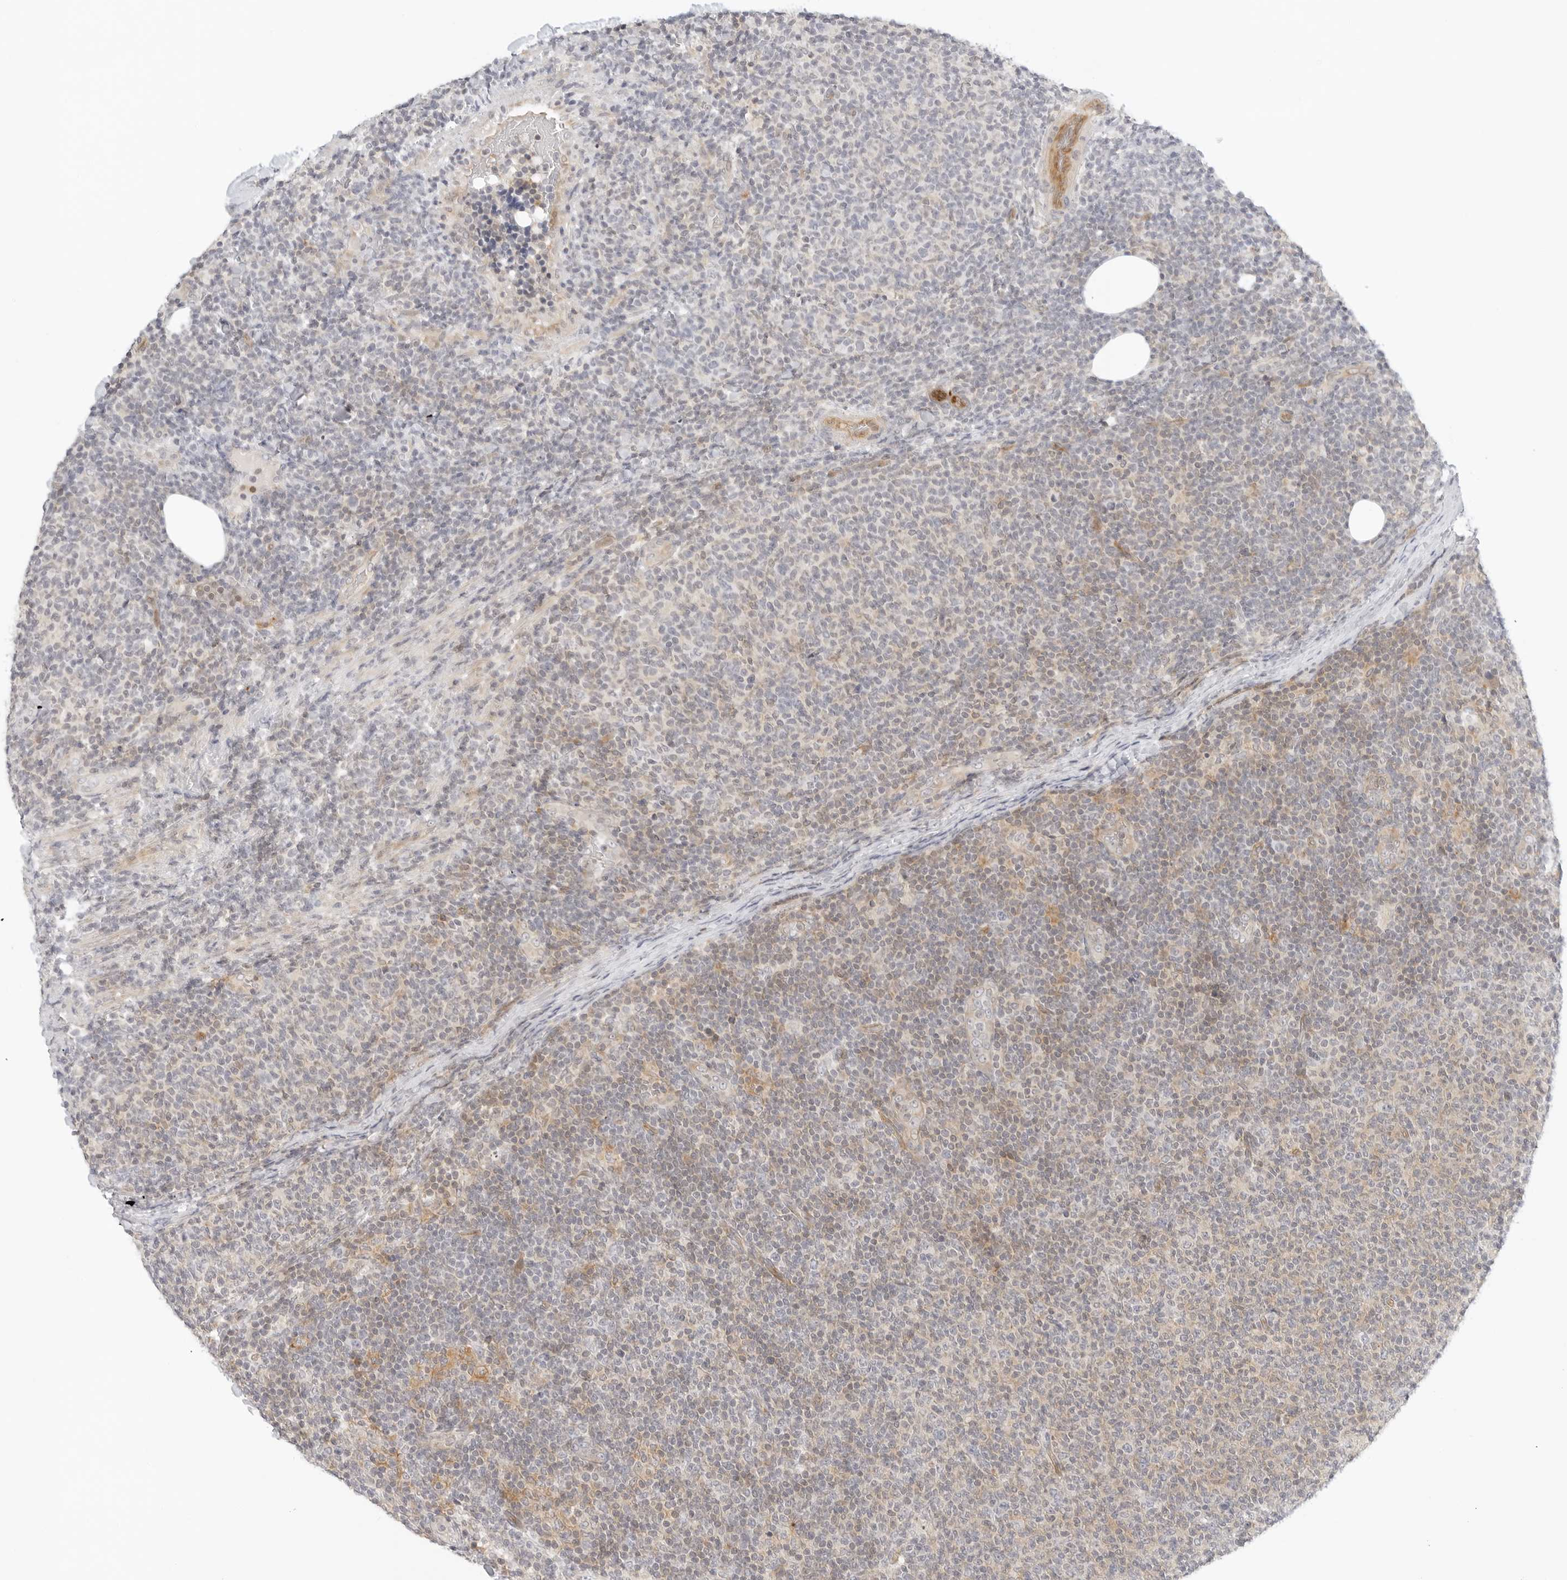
{"staining": {"intensity": "negative", "quantity": "none", "location": "none"}, "tissue": "lymphoma", "cell_type": "Tumor cells", "image_type": "cancer", "snomed": [{"axis": "morphology", "description": "Malignant lymphoma, non-Hodgkin's type, Low grade"}, {"axis": "topography", "description": "Lymph node"}], "caption": "This is an immunohistochemistry image of human malignant lymphoma, non-Hodgkin's type (low-grade). There is no positivity in tumor cells.", "gene": "OSCP1", "patient": {"sex": "male", "age": 66}}